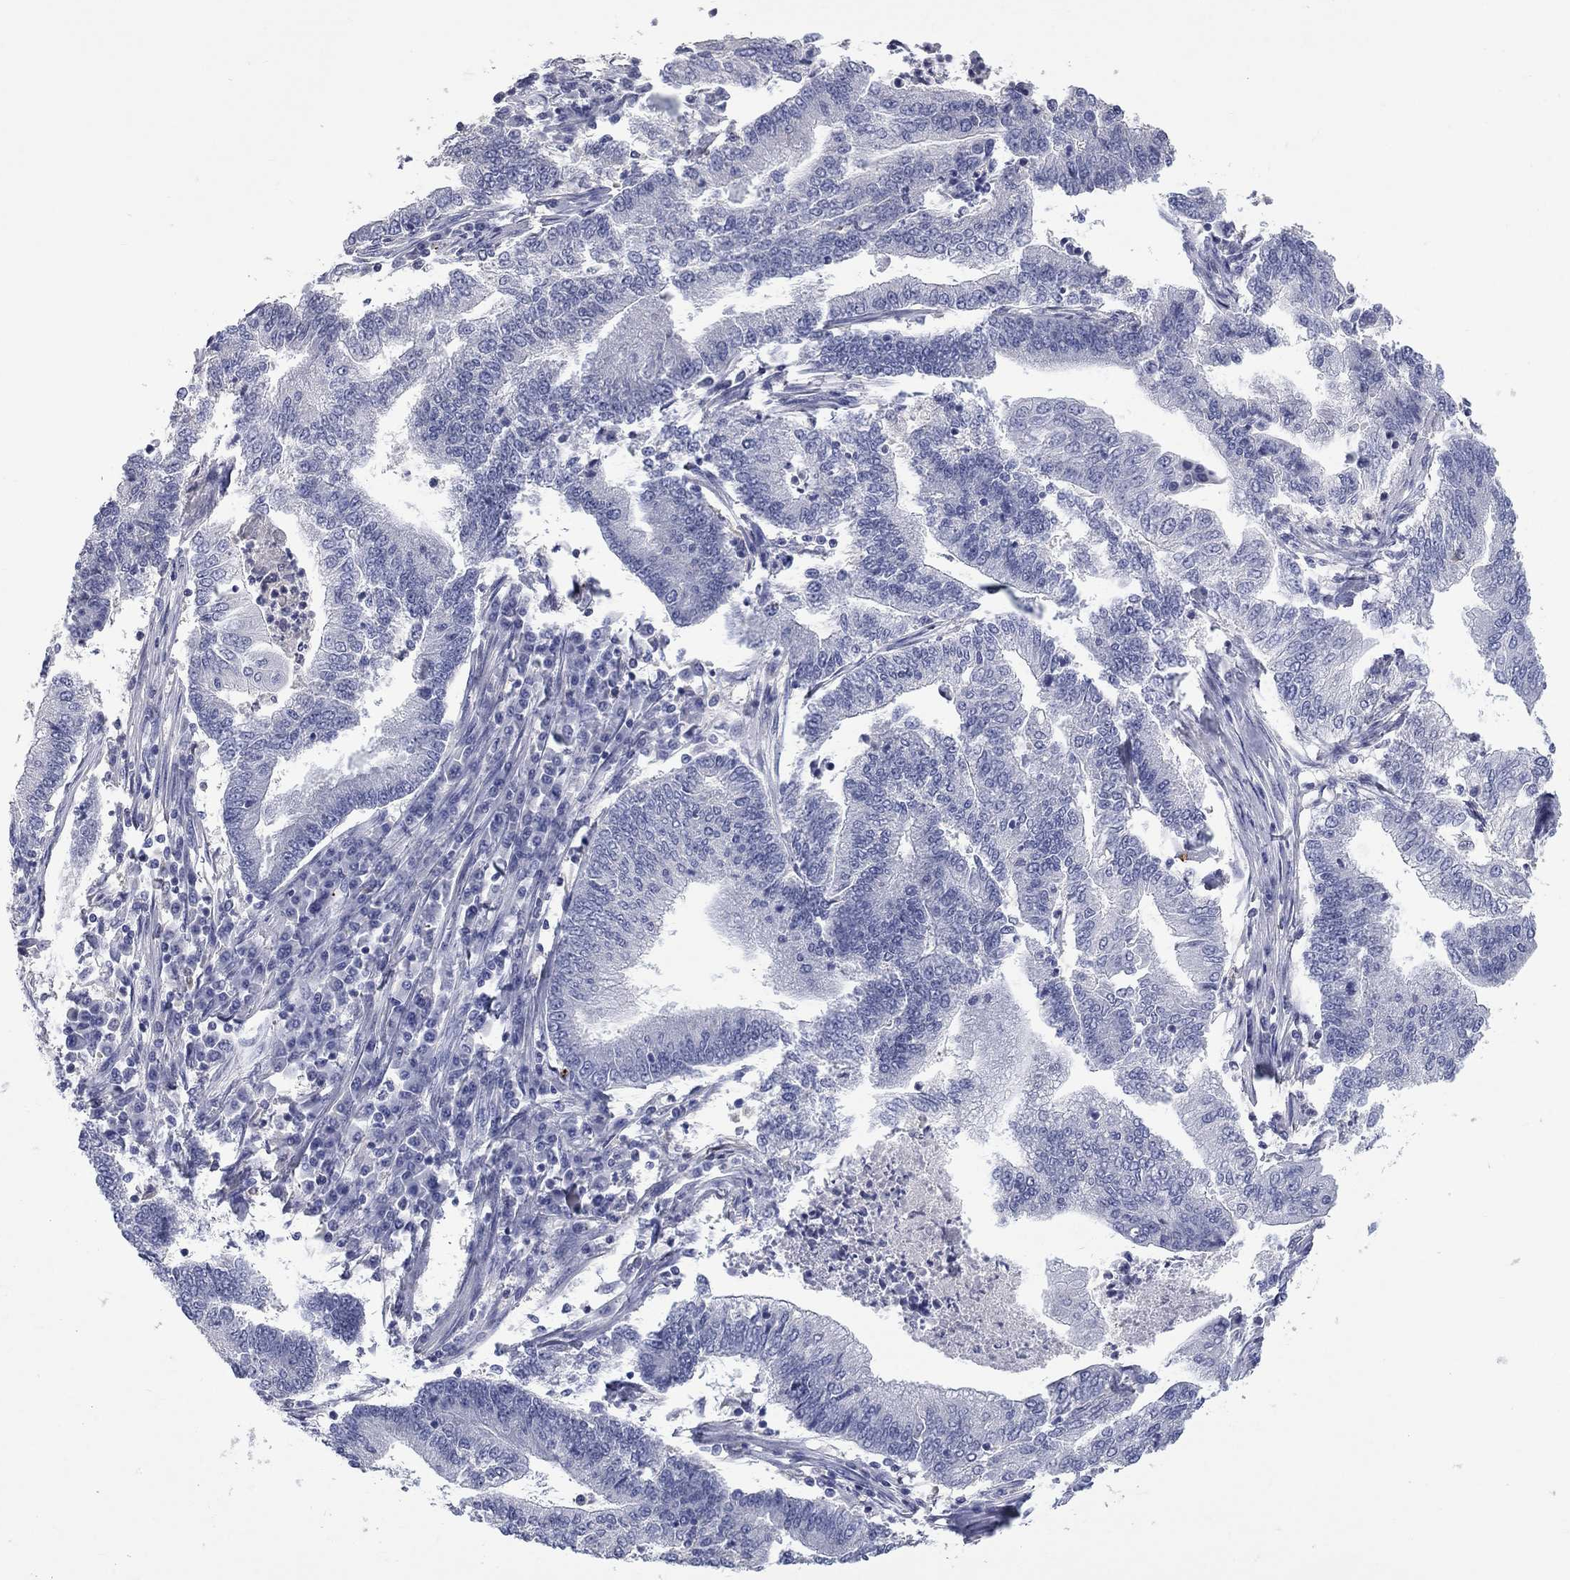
{"staining": {"intensity": "negative", "quantity": "none", "location": "none"}, "tissue": "endometrial cancer", "cell_type": "Tumor cells", "image_type": "cancer", "snomed": [{"axis": "morphology", "description": "Adenocarcinoma, NOS"}, {"axis": "topography", "description": "Uterus"}, {"axis": "topography", "description": "Endometrium"}], "caption": "This photomicrograph is of endometrial adenocarcinoma stained with immunohistochemistry to label a protein in brown with the nuclei are counter-stained blue. There is no positivity in tumor cells.", "gene": "PLEK", "patient": {"sex": "female", "age": 54}}